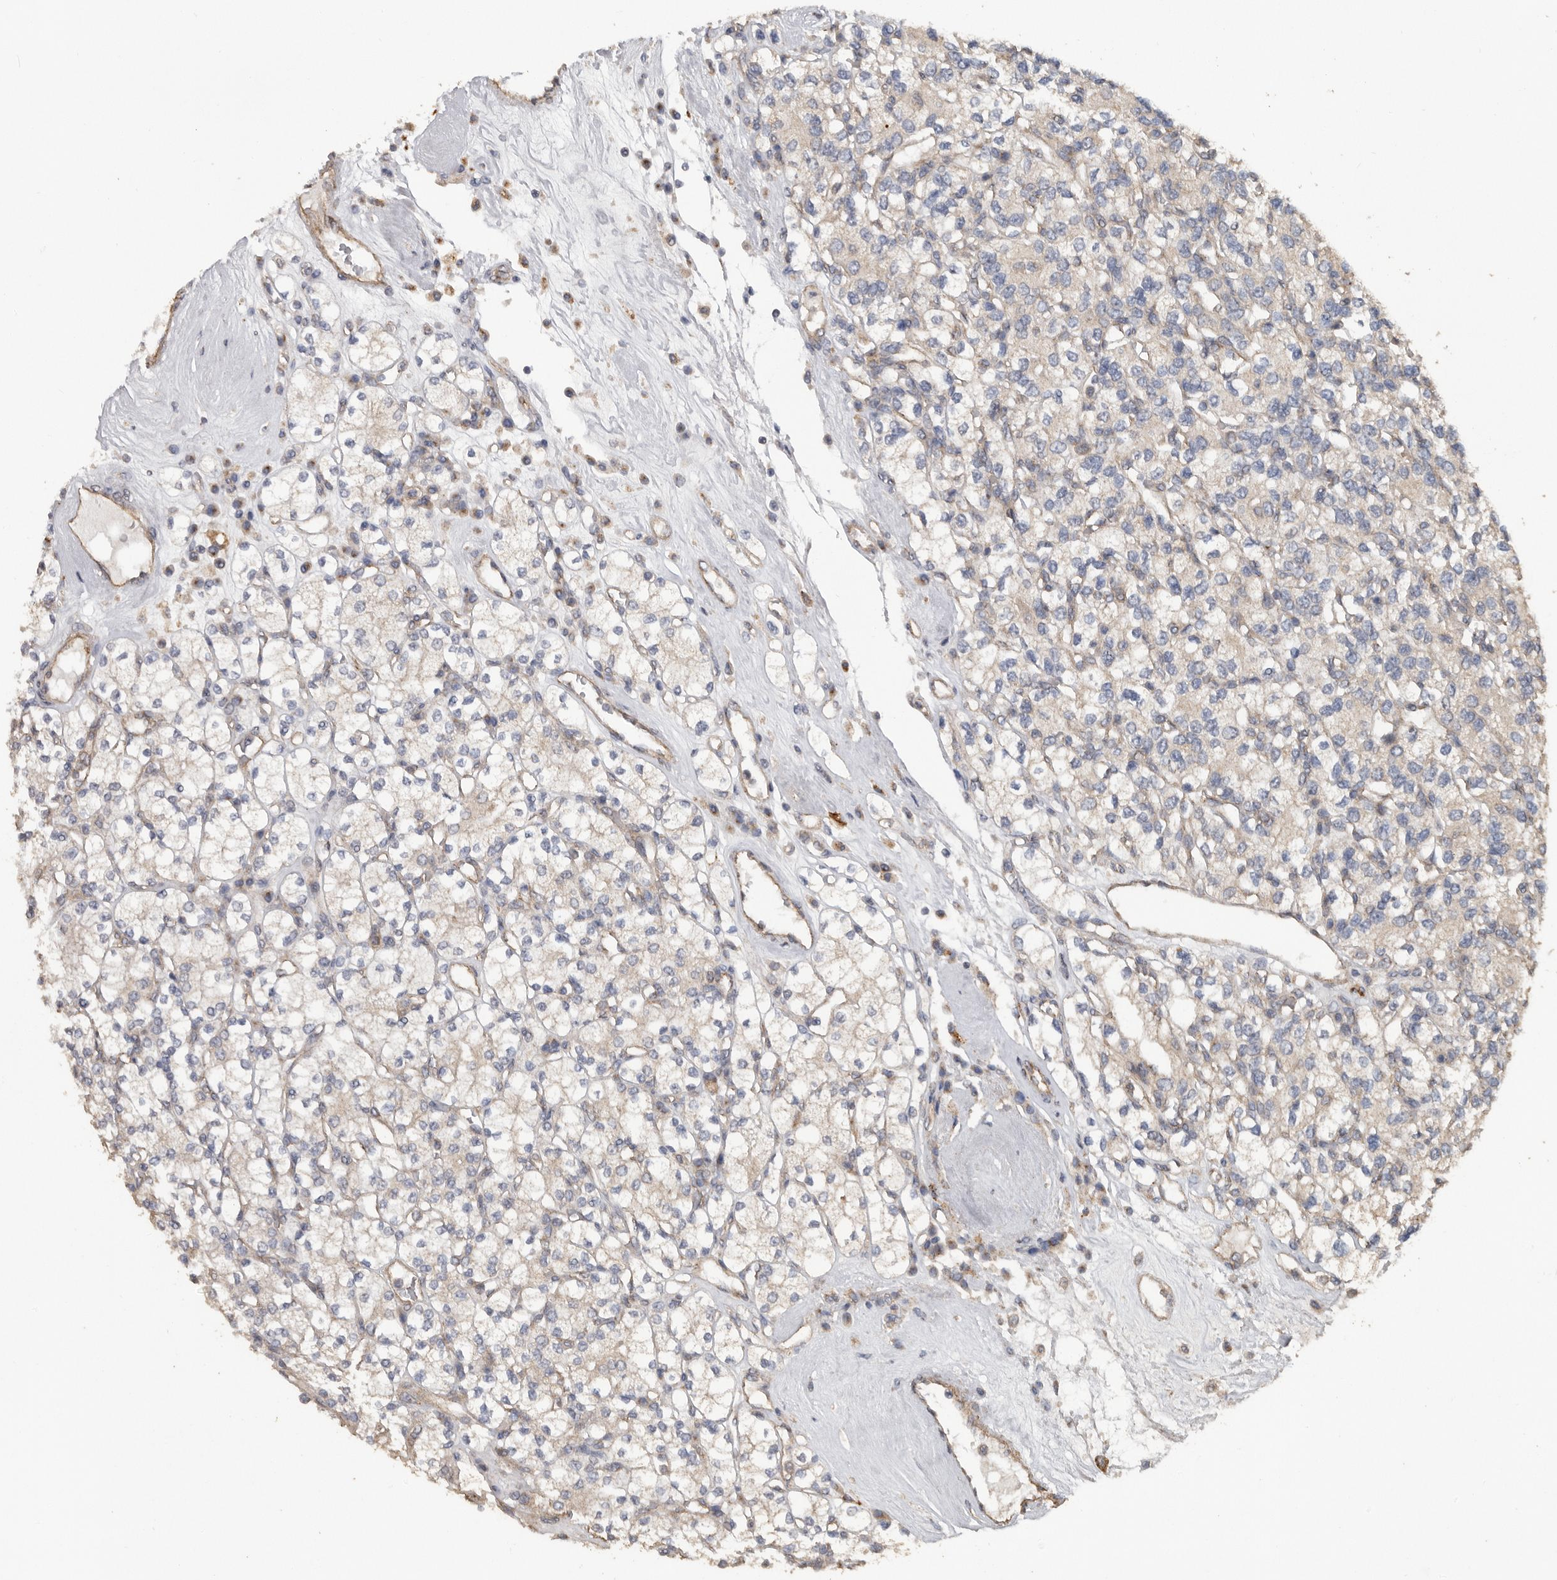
{"staining": {"intensity": "weak", "quantity": "25%-75%", "location": "cytoplasmic/membranous"}, "tissue": "renal cancer", "cell_type": "Tumor cells", "image_type": "cancer", "snomed": [{"axis": "morphology", "description": "Adenocarcinoma, NOS"}, {"axis": "topography", "description": "Kidney"}], "caption": "Immunohistochemical staining of adenocarcinoma (renal) displays low levels of weak cytoplasmic/membranous positivity in about 25%-75% of tumor cells.", "gene": "PODXL2", "patient": {"sex": "male", "age": 77}}